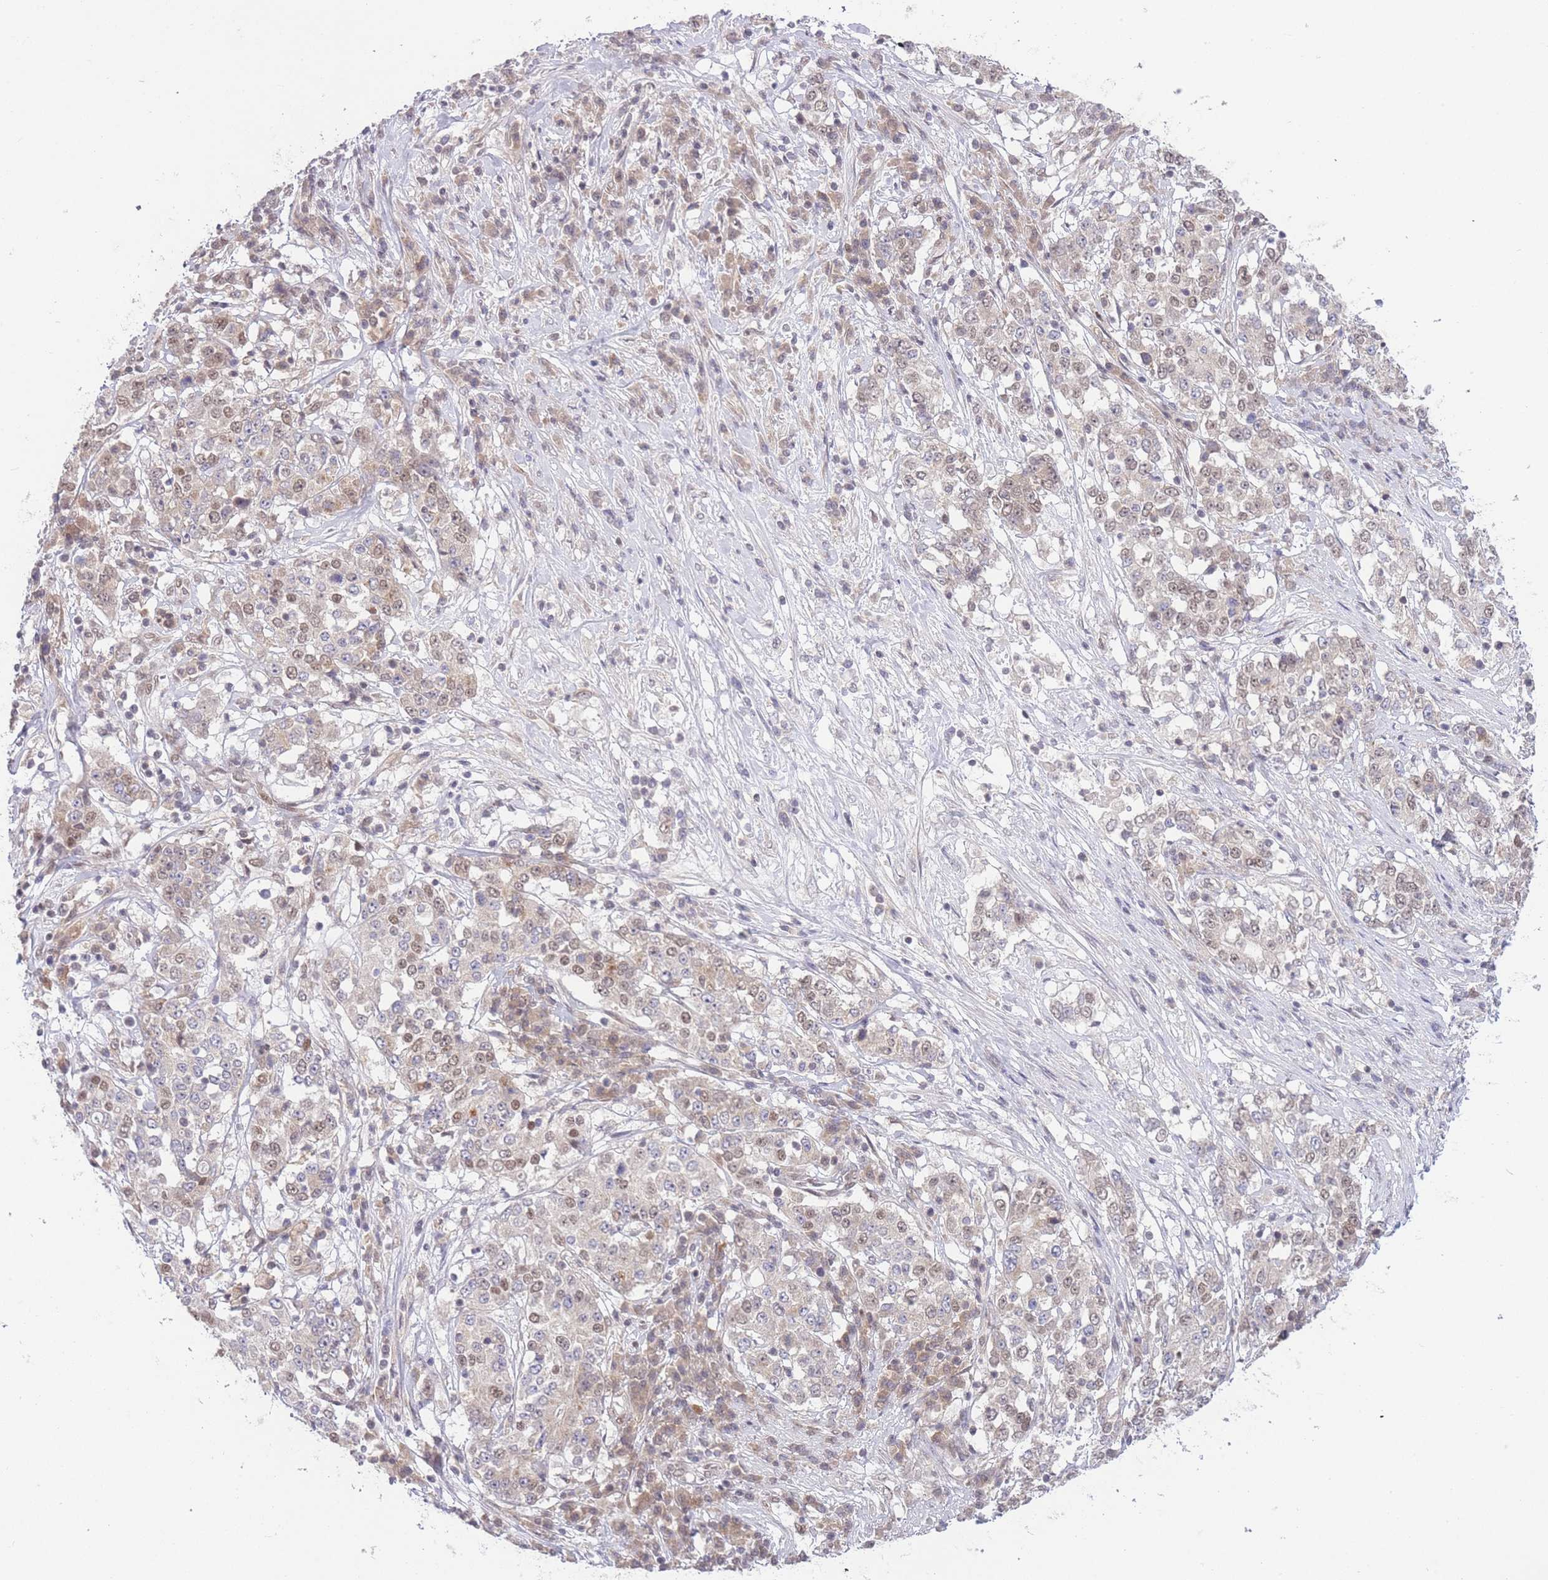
{"staining": {"intensity": "weak", "quantity": "<25%", "location": "nuclear"}, "tissue": "stomach cancer", "cell_type": "Tumor cells", "image_type": "cancer", "snomed": [{"axis": "morphology", "description": "Adenocarcinoma, NOS"}, {"axis": "topography", "description": "Stomach"}], "caption": "The histopathology image exhibits no significant staining in tumor cells of stomach cancer (adenocarcinoma).", "gene": "TMED3", "patient": {"sex": "male", "age": 59}}